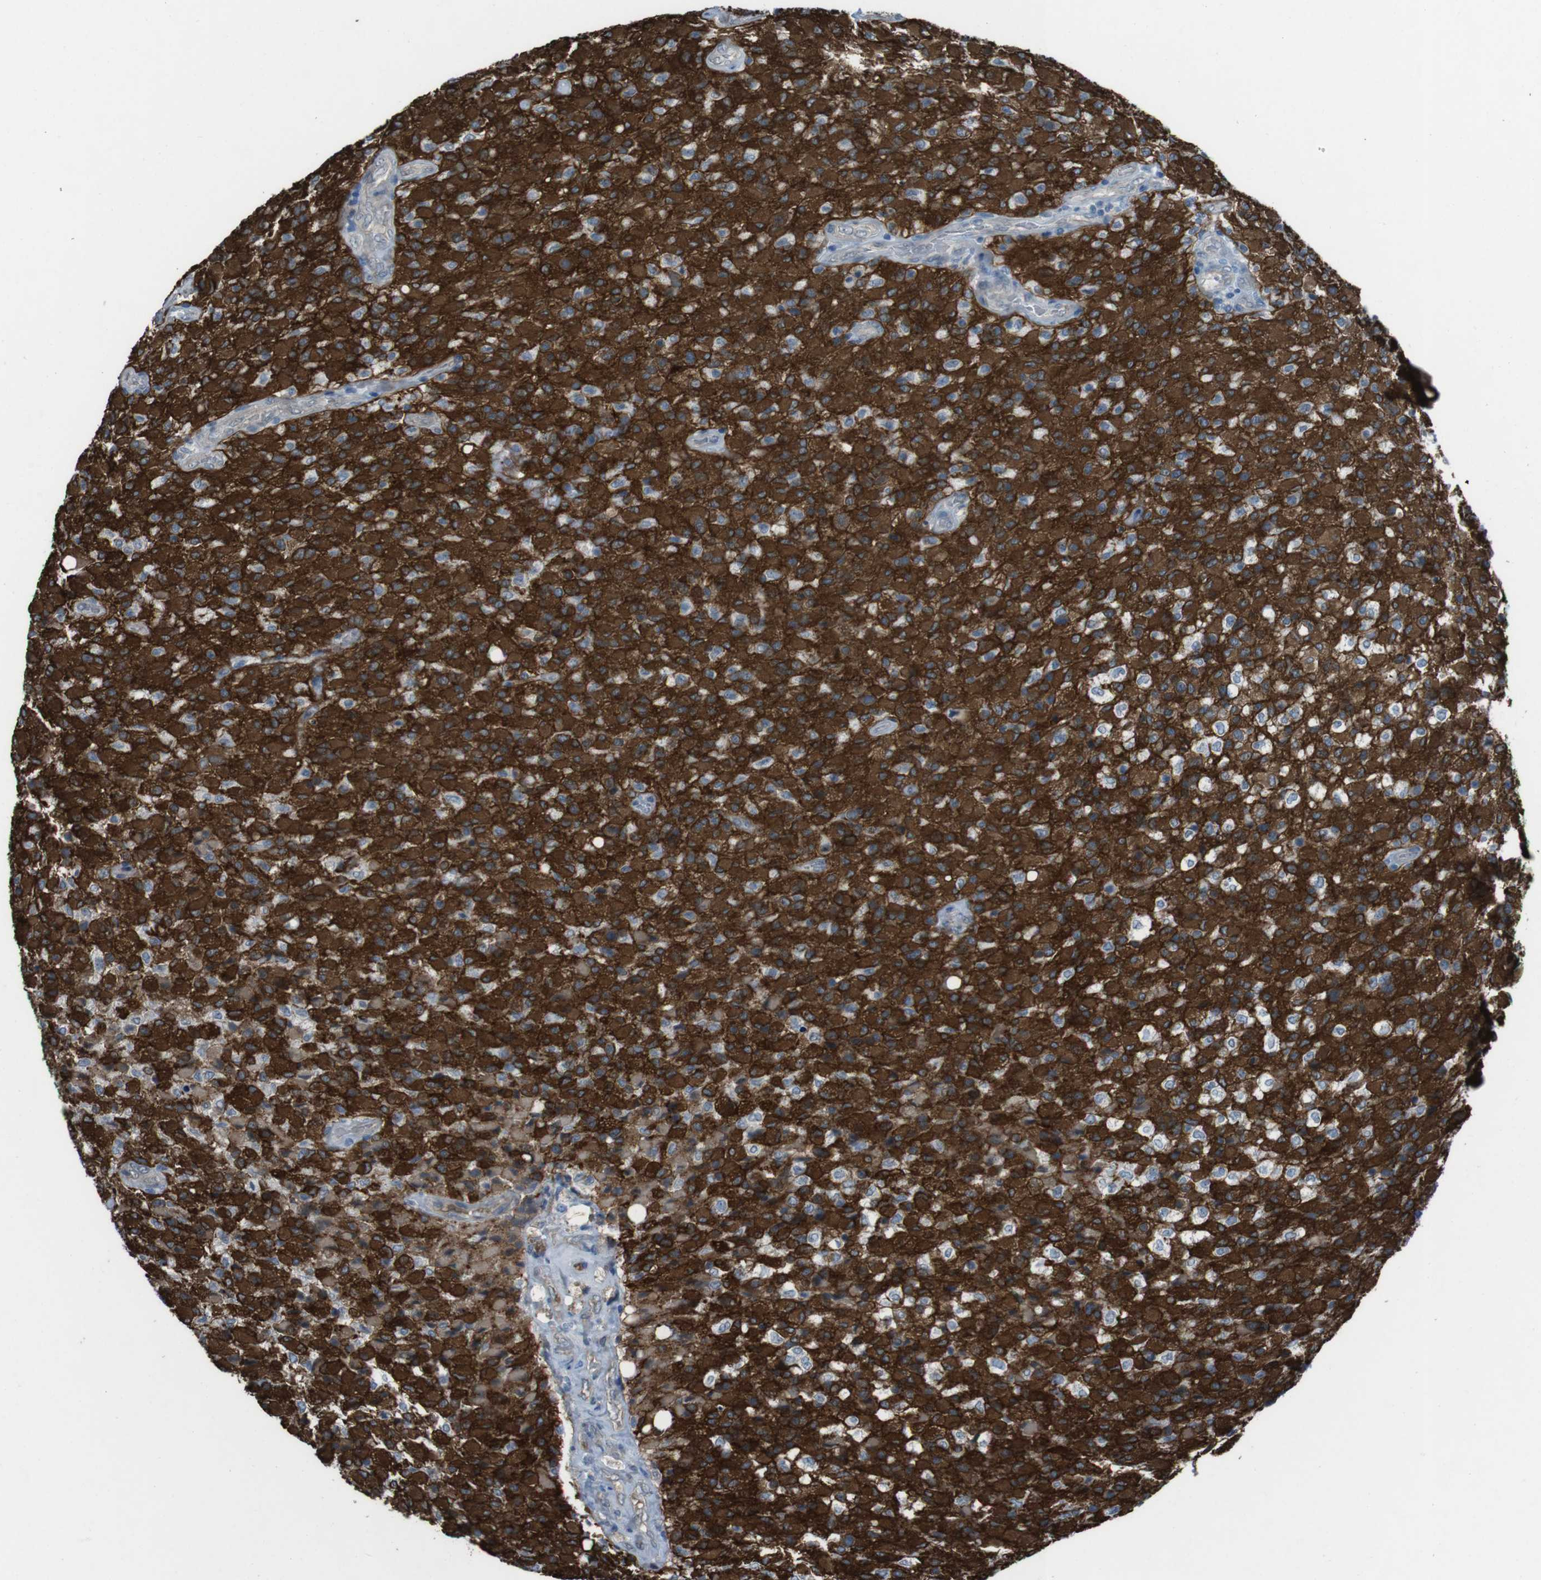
{"staining": {"intensity": "strong", "quantity": ">75%", "location": "cytoplasmic/membranous"}, "tissue": "glioma", "cell_type": "Tumor cells", "image_type": "cancer", "snomed": [{"axis": "morphology", "description": "Glioma, malignant, High grade"}, {"axis": "topography", "description": "Brain"}], "caption": "Protein expression analysis of human glioma reveals strong cytoplasmic/membranous staining in approximately >75% of tumor cells.", "gene": "ANK2", "patient": {"sex": "male", "age": 71}}